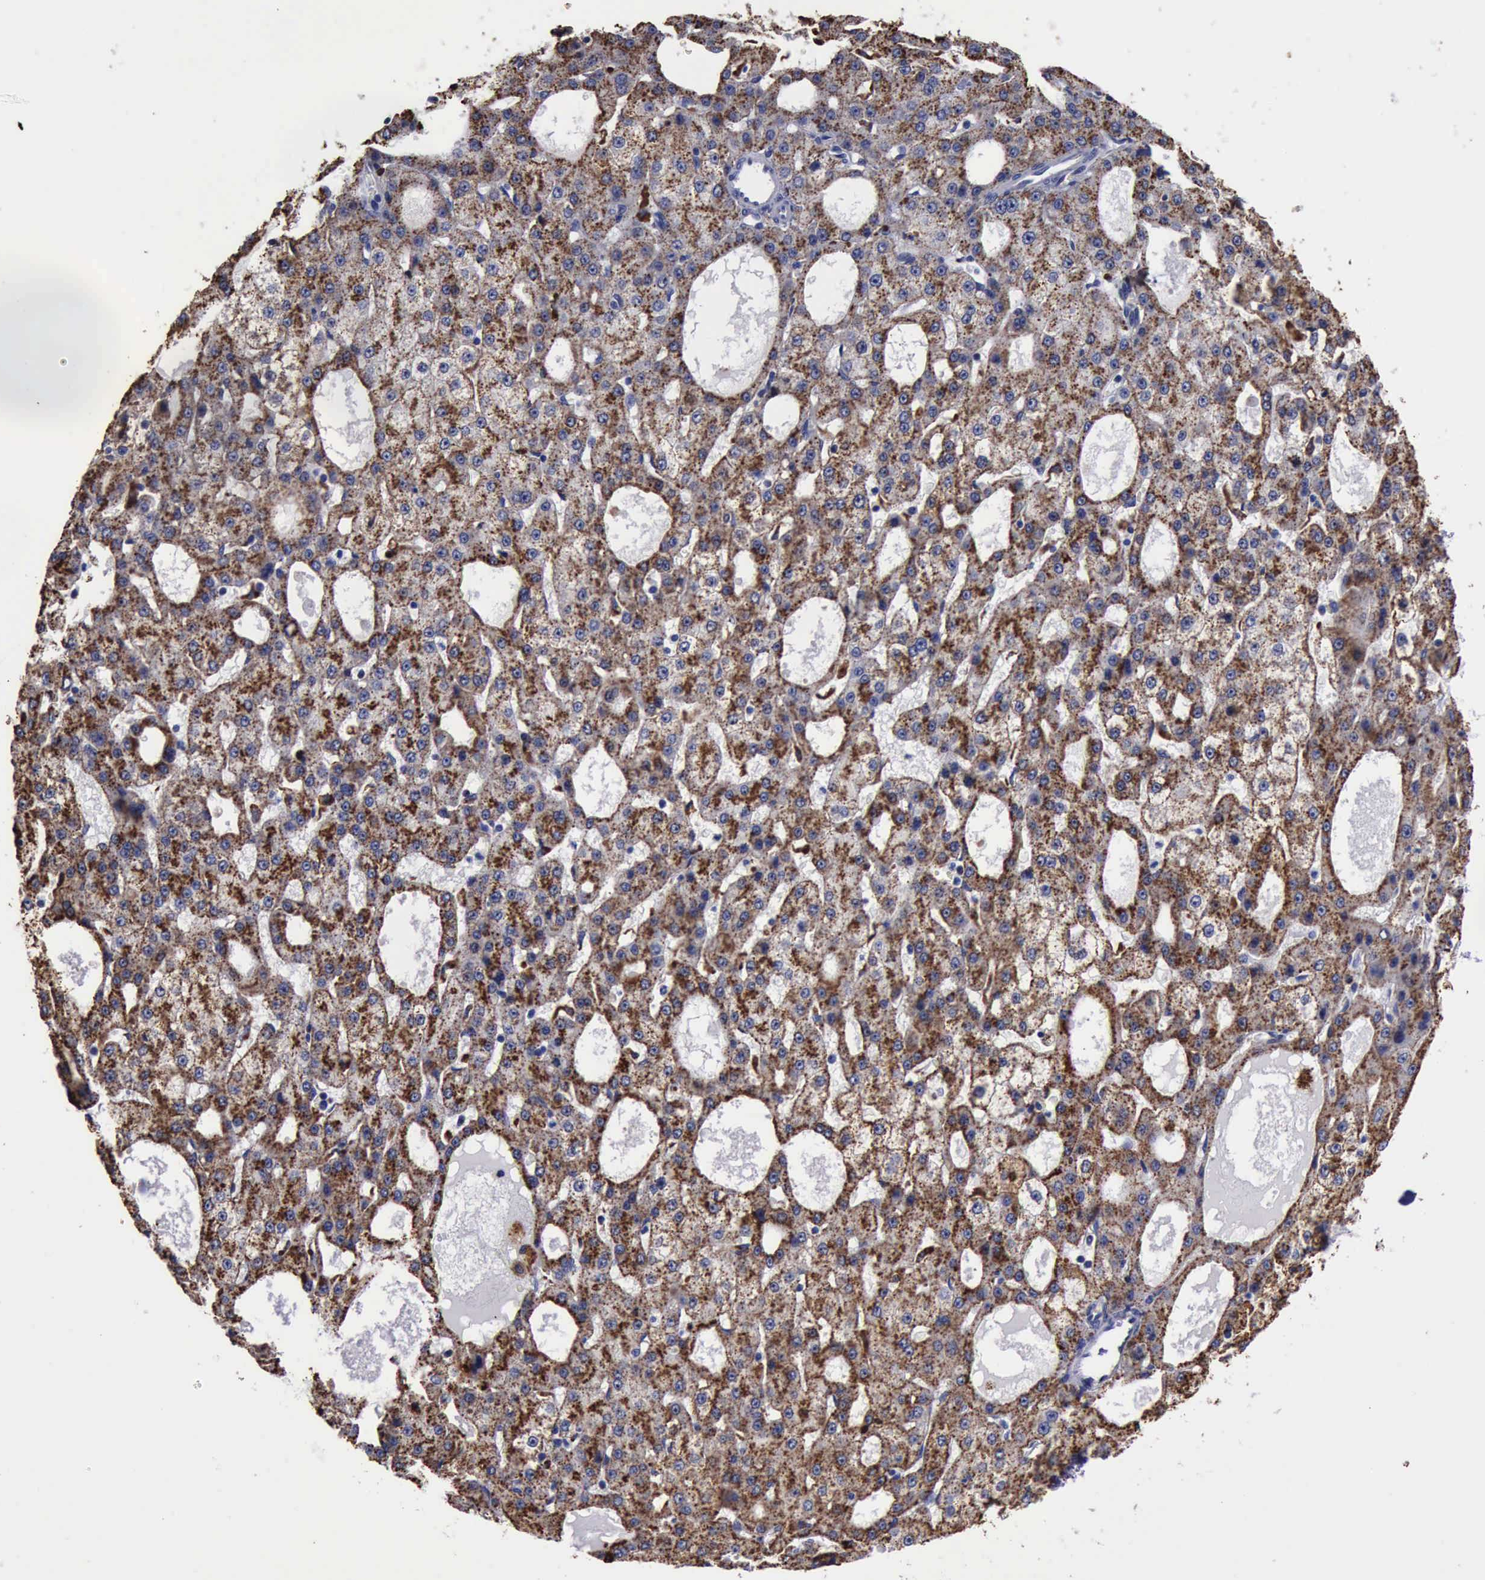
{"staining": {"intensity": "moderate", "quantity": ">75%", "location": "cytoplasmic/membranous"}, "tissue": "liver cancer", "cell_type": "Tumor cells", "image_type": "cancer", "snomed": [{"axis": "morphology", "description": "Carcinoma, Hepatocellular, NOS"}, {"axis": "topography", "description": "Liver"}], "caption": "Immunohistochemistry of human liver hepatocellular carcinoma exhibits medium levels of moderate cytoplasmic/membranous positivity in about >75% of tumor cells.", "gene": "CTSD", "patient": {"sex": "male", "age": 47}}